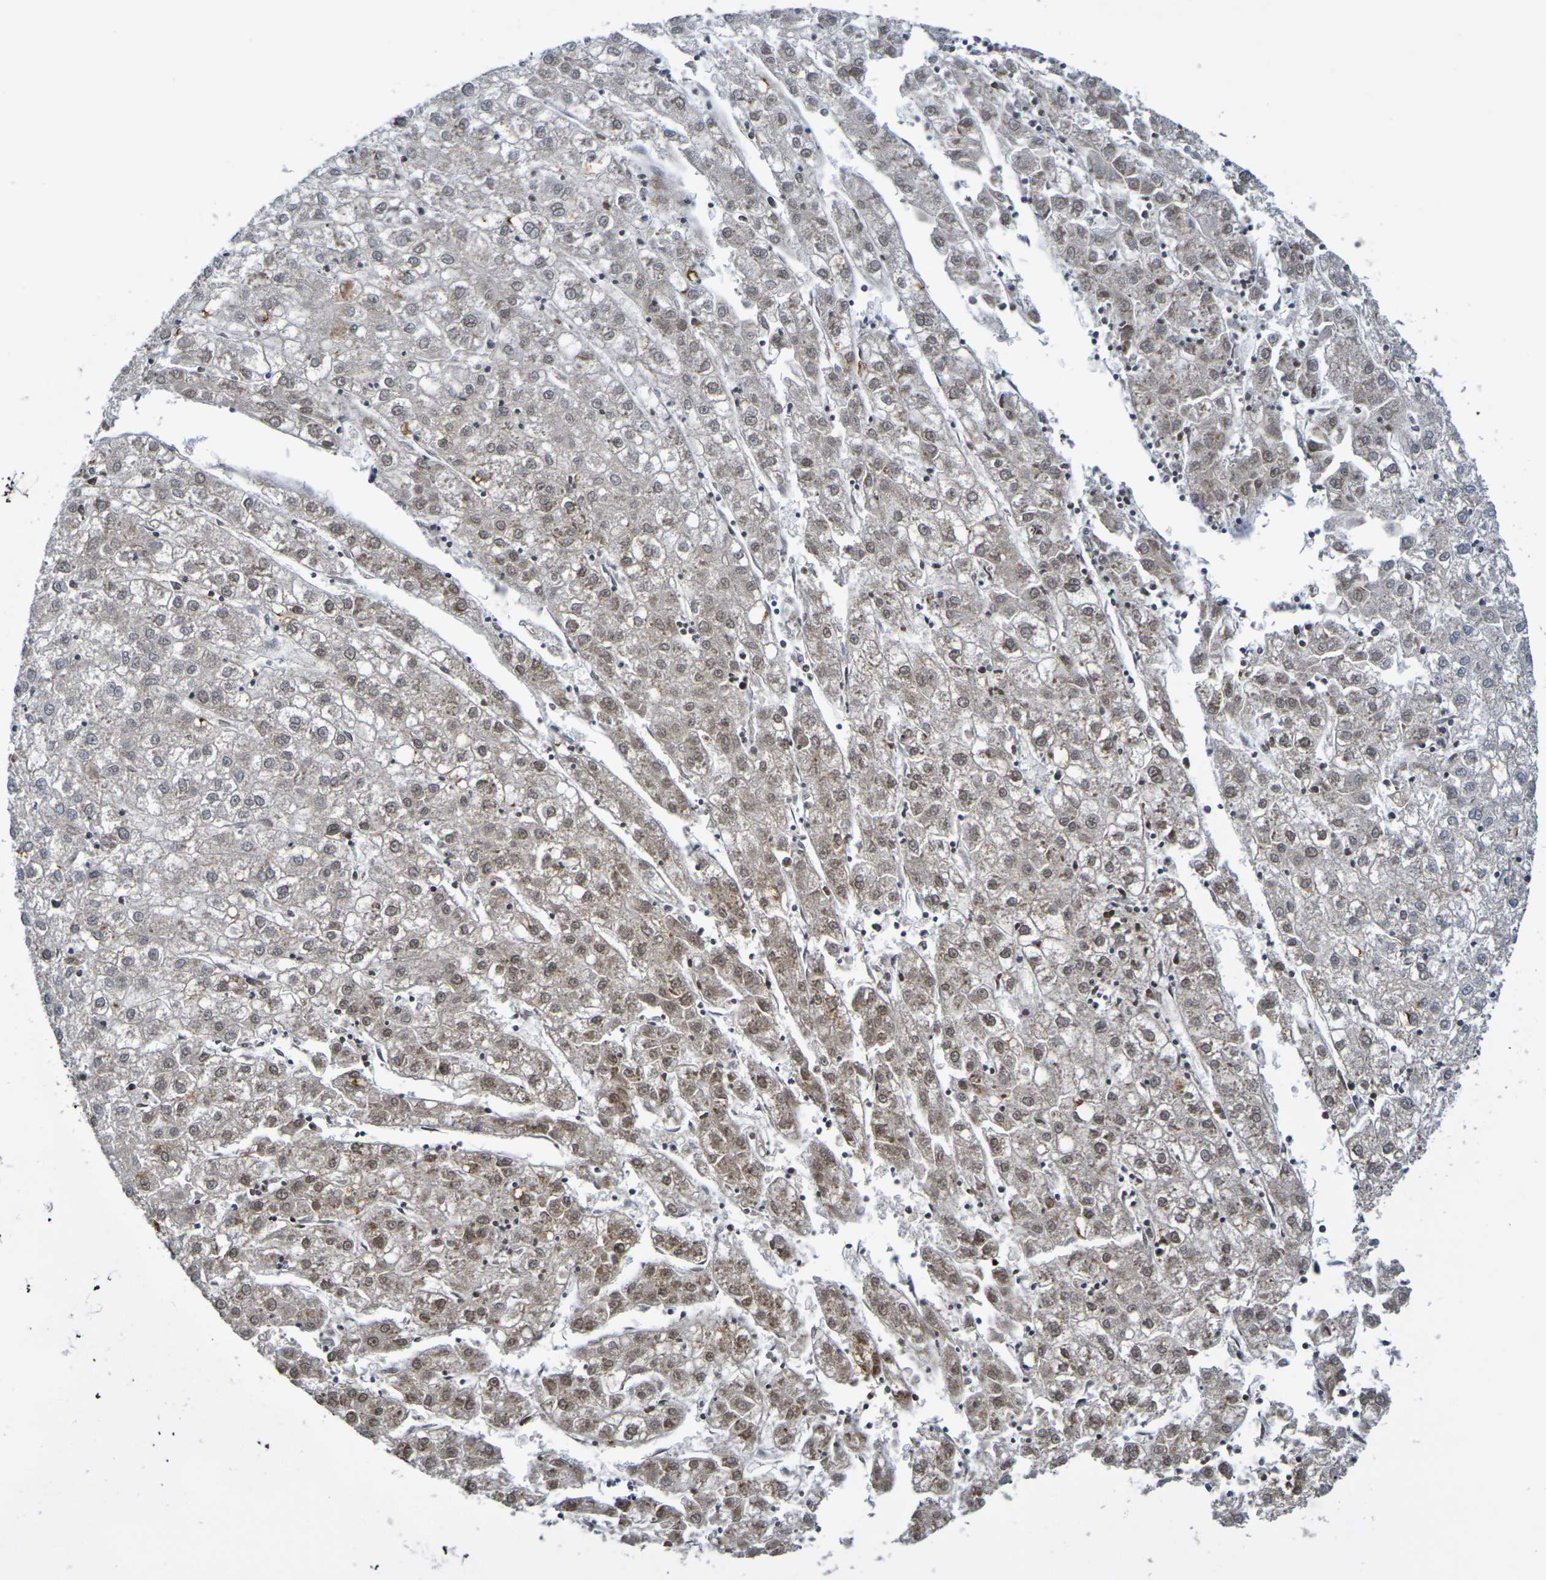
{"staining": {"intensity": "weak", "quantity": "25%-75%", "location": "nuclear"}, "tissue": "liver cancer", "cell_type": "Tumor cells", "image_type": "cancer", "snomed": [{"axis": "morphology", "description": "Carcinoma, Hepatocellular, NOS"}, {"axis": "topography", "description": "Liver"}], "caption": "An immunohistochemistry micrograph of tumor tissue is shown. Protein staining in brown shows weak nuclear positivity in hepatocellular carcinoma (liver) within tumor cells.", "gene": "SDC4", "patient": {"sex": "male", "age": 72}}